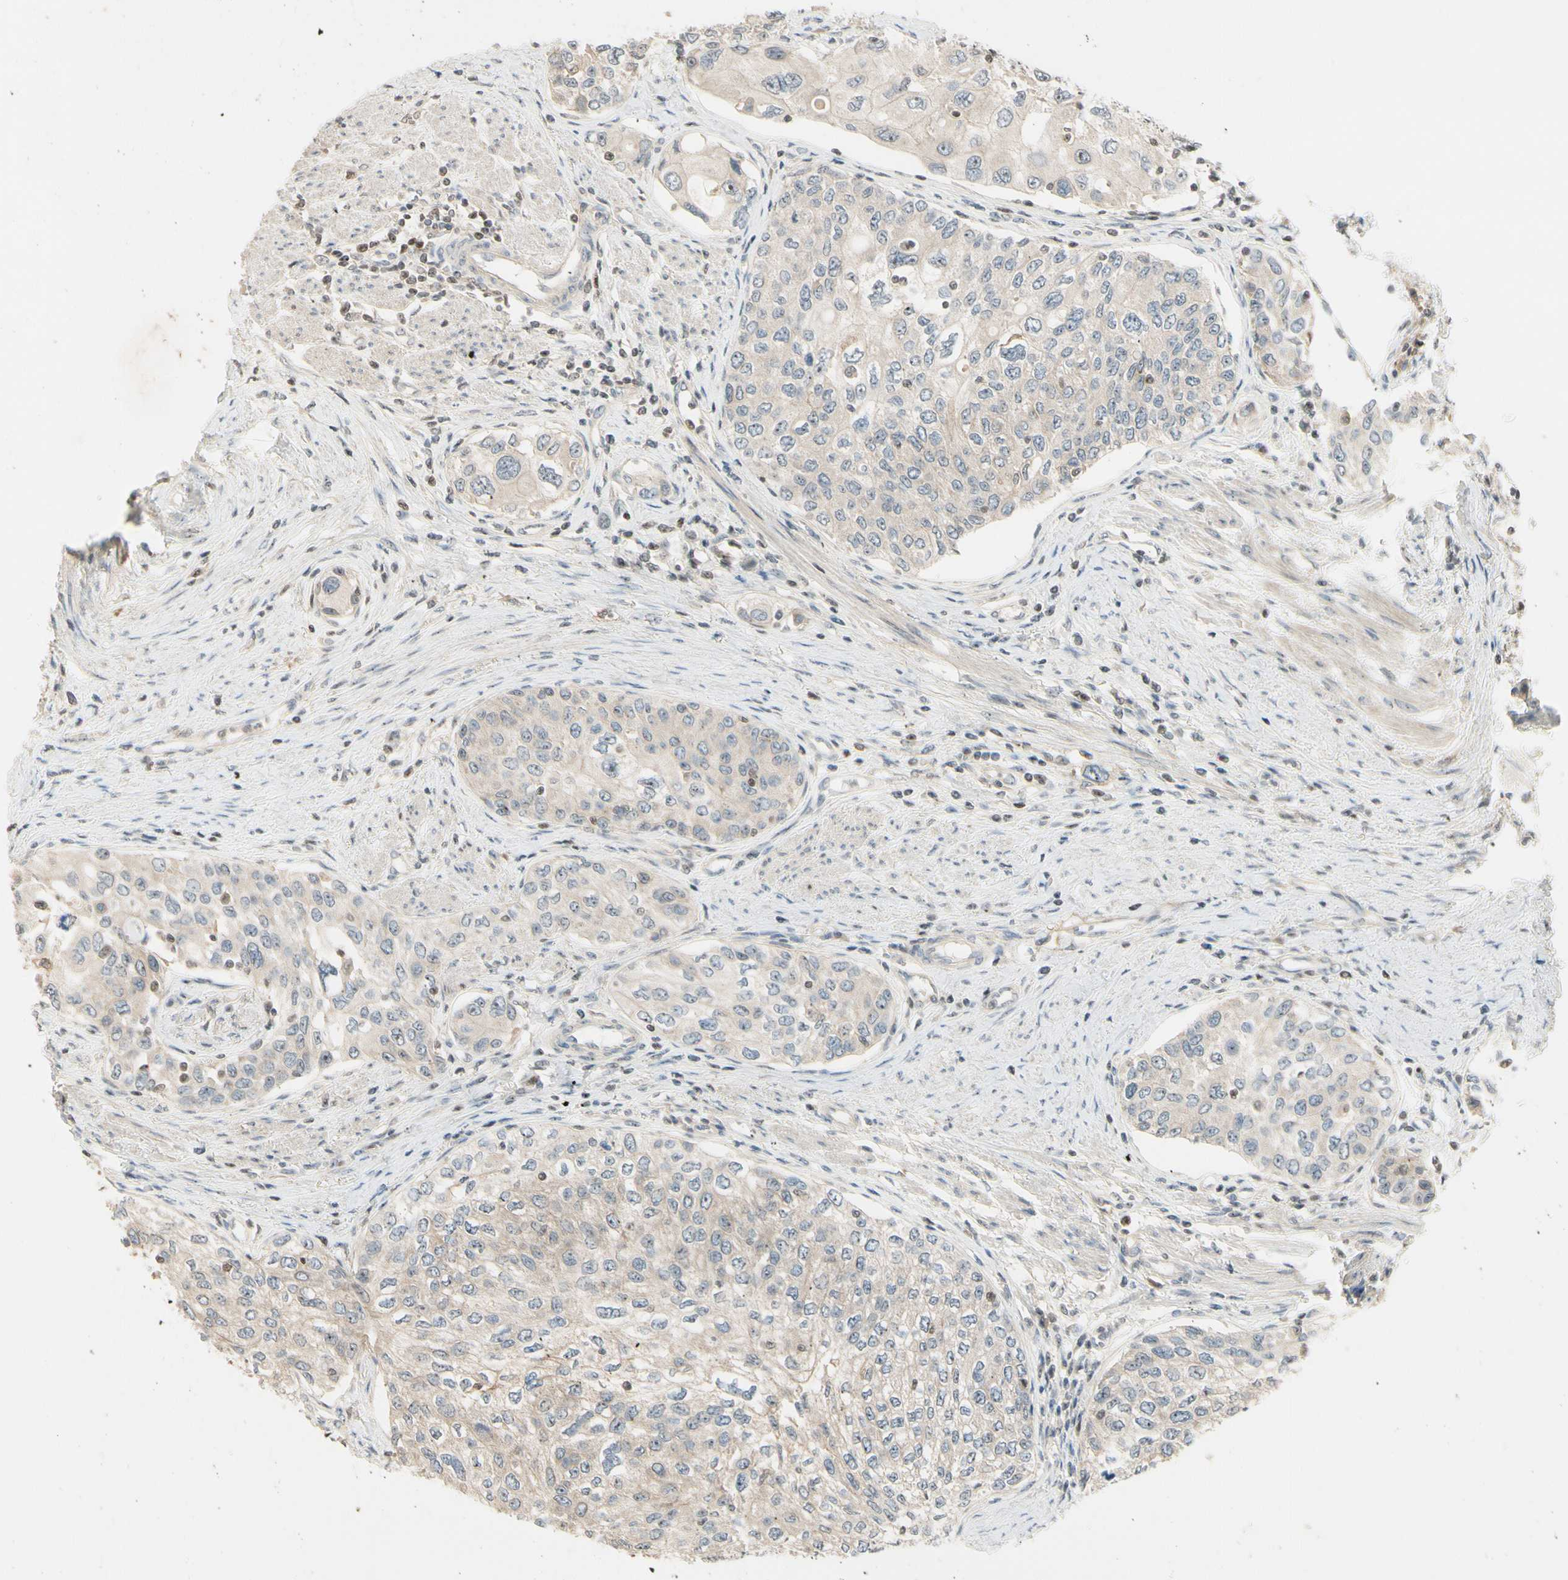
{"staining": {"intensity": "weak", "quantity": "25%-75%", "location": "cytoplasmic/membranous"}, "tissue": "urothelial cancer", "cell_type": "Tumor cells", "image_type": "cancer", "snomed": [{"axis": "morphology", "description": "Urothelial carcinoma, High grade"}, {"axis": "topography", "description": "Urinary bladder"}], "caption": "A photomicrograph of urothelial cancer stained for a protein shows weak cytoplasmic/membranous brown staining in tumor cells.", "gene": "NFYA", "patient": {"sex": "female", "age": 56}}